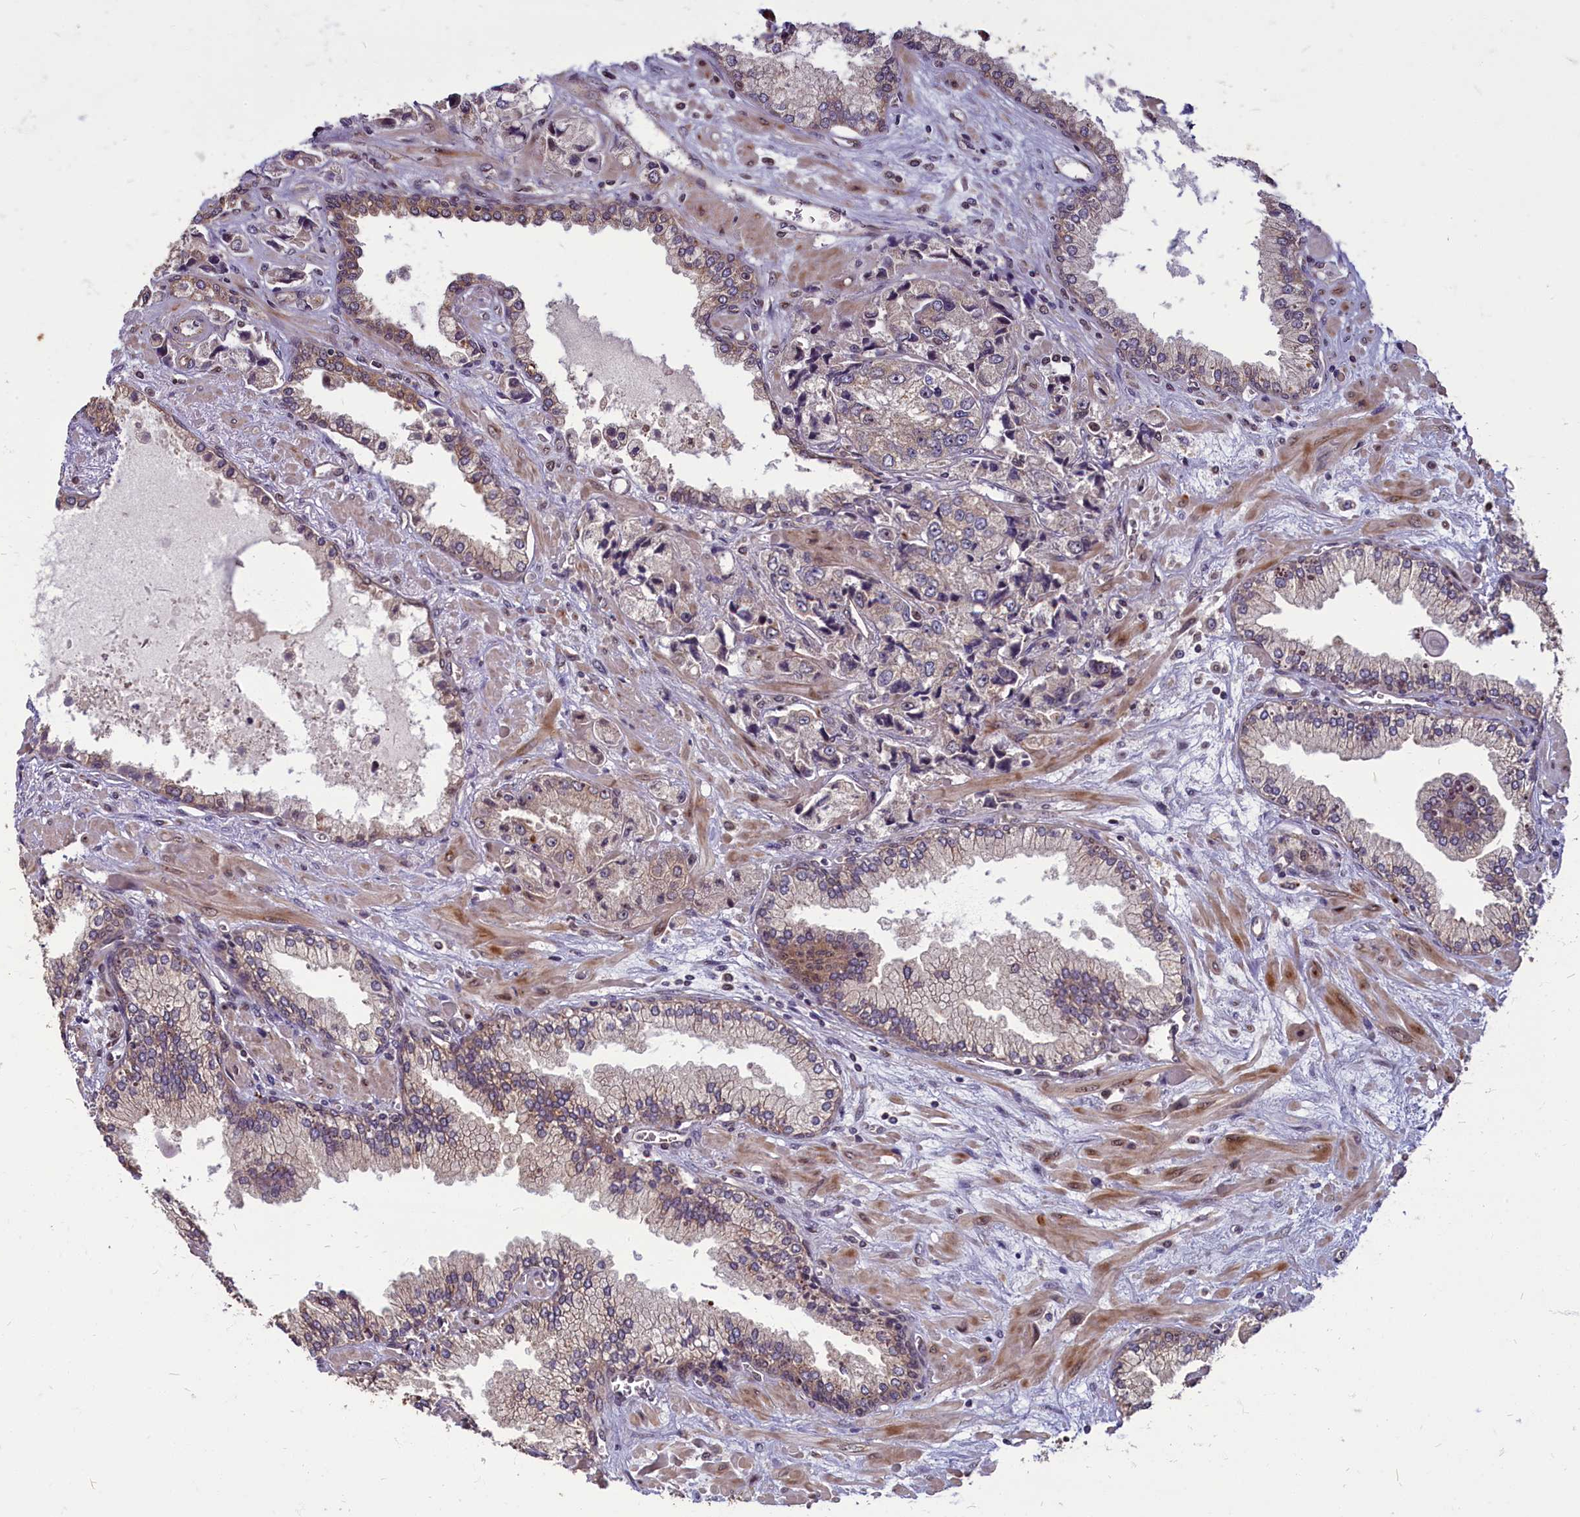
{"staining": {"intensity": "weak", "quantity": "<25%", "location": "cytoplasmic/membranous"}, "tissue": "prostate cancer", "cell_type": "Tumor cells", "image_type": "cancer", "snomed": [{"axis": "morphology", "description": "Adenocarcinoma, High grade"}, {"axis": "topography", "description": "Prostate"}], "caption": "Protein analysis of prostate cancer displays no significant positivity in tumor cells.", "gene": "MYCBP", "patient": {"sex": "male", "age": 74}}